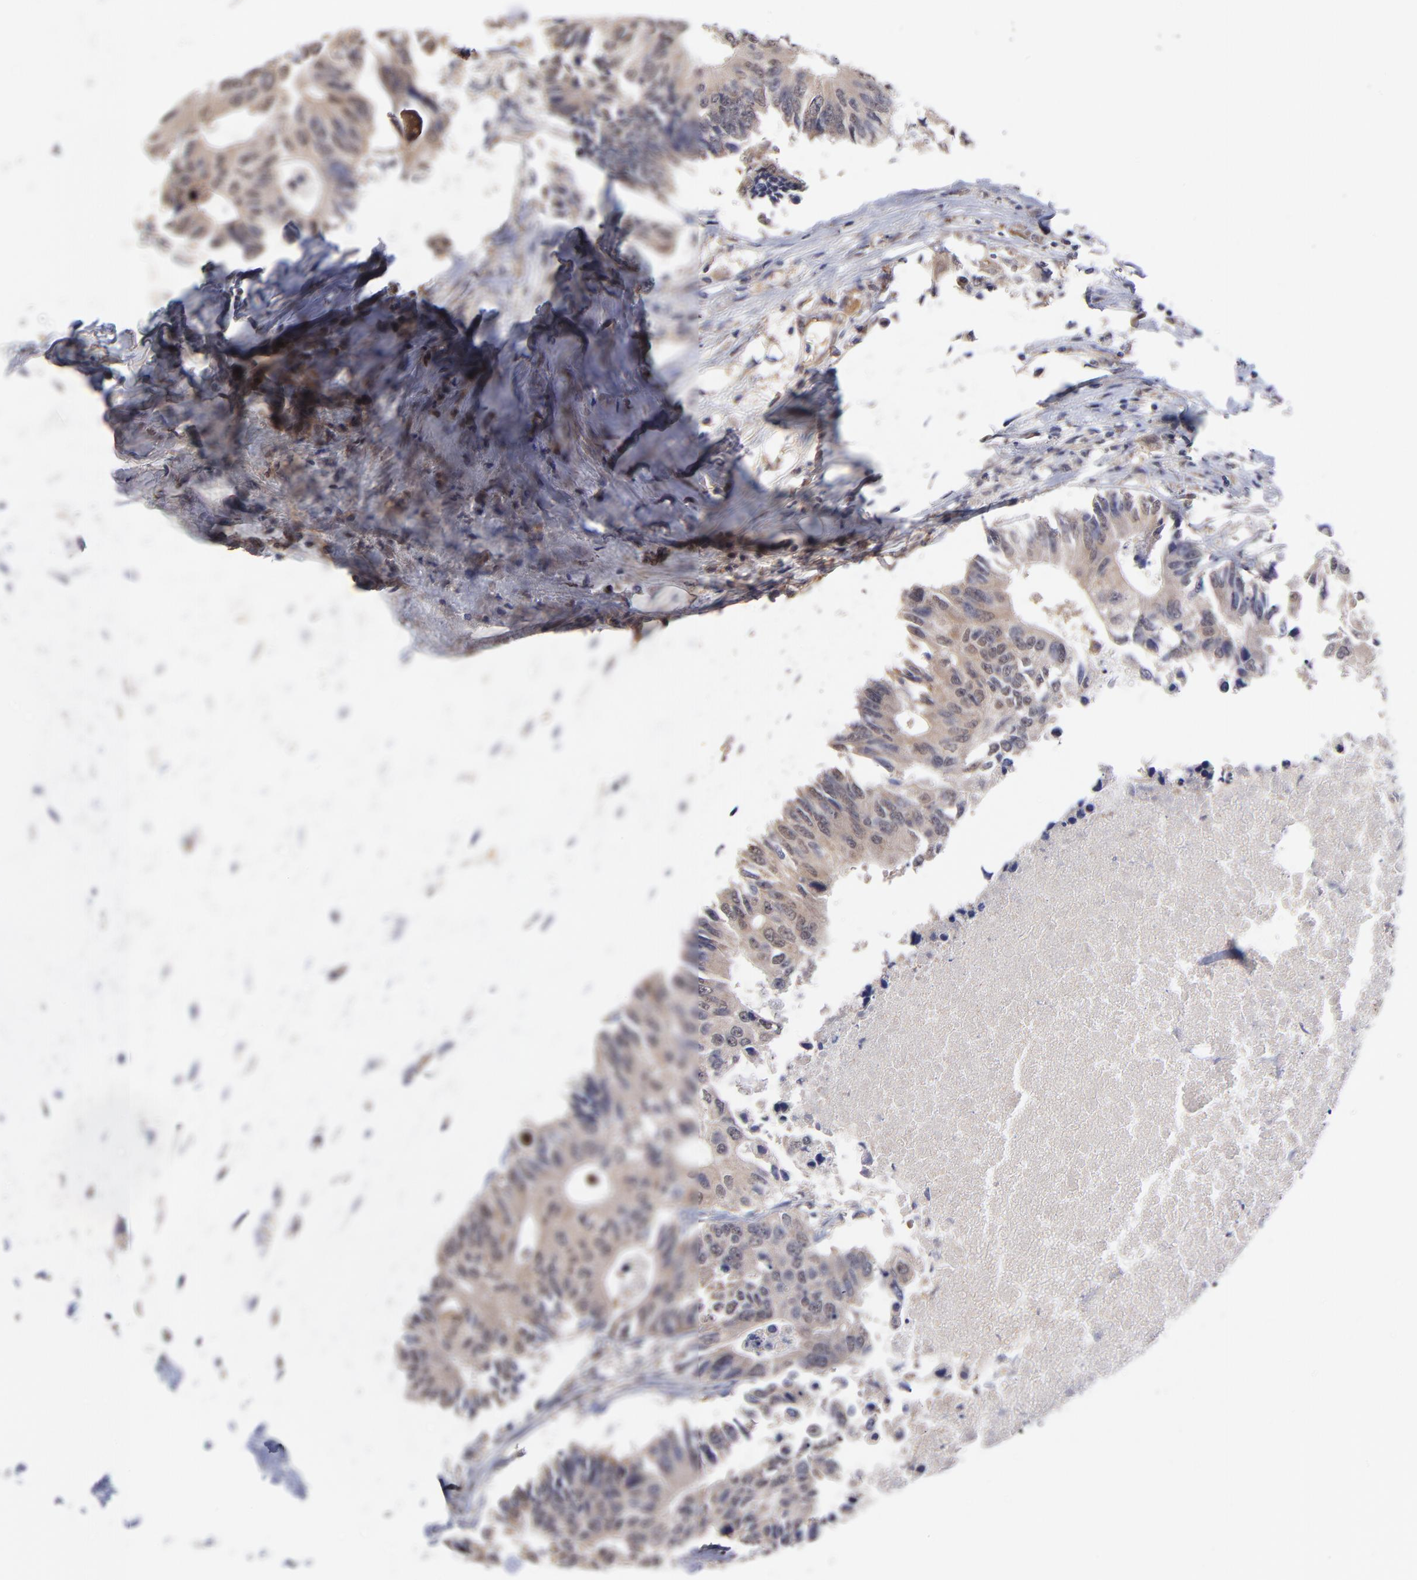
{"staining": {"intensity": "moderate", "quantity": ">75%", "location": "cytoplasmic/membranous"}, "tissue": "colorectal cancer", "cell_type": "Tumor cells", "image_type": "cancer", "snomed": [{"axis": "morphology", "description": "Adenocarcinoma, NOS"}, {"axis": "topography", "description": "Colon"}], "caption": "Brown immunohistochemical staining in colorectal cancer (adenocarcinoma) shows moderate cytoplasmic/membranous staining in about >75% of tumor cells. (DAB = brown stain, brightfield microscopy at high magnification).", "gene": "UBE2H", "patient": {"sex": "male", "age": 71}}